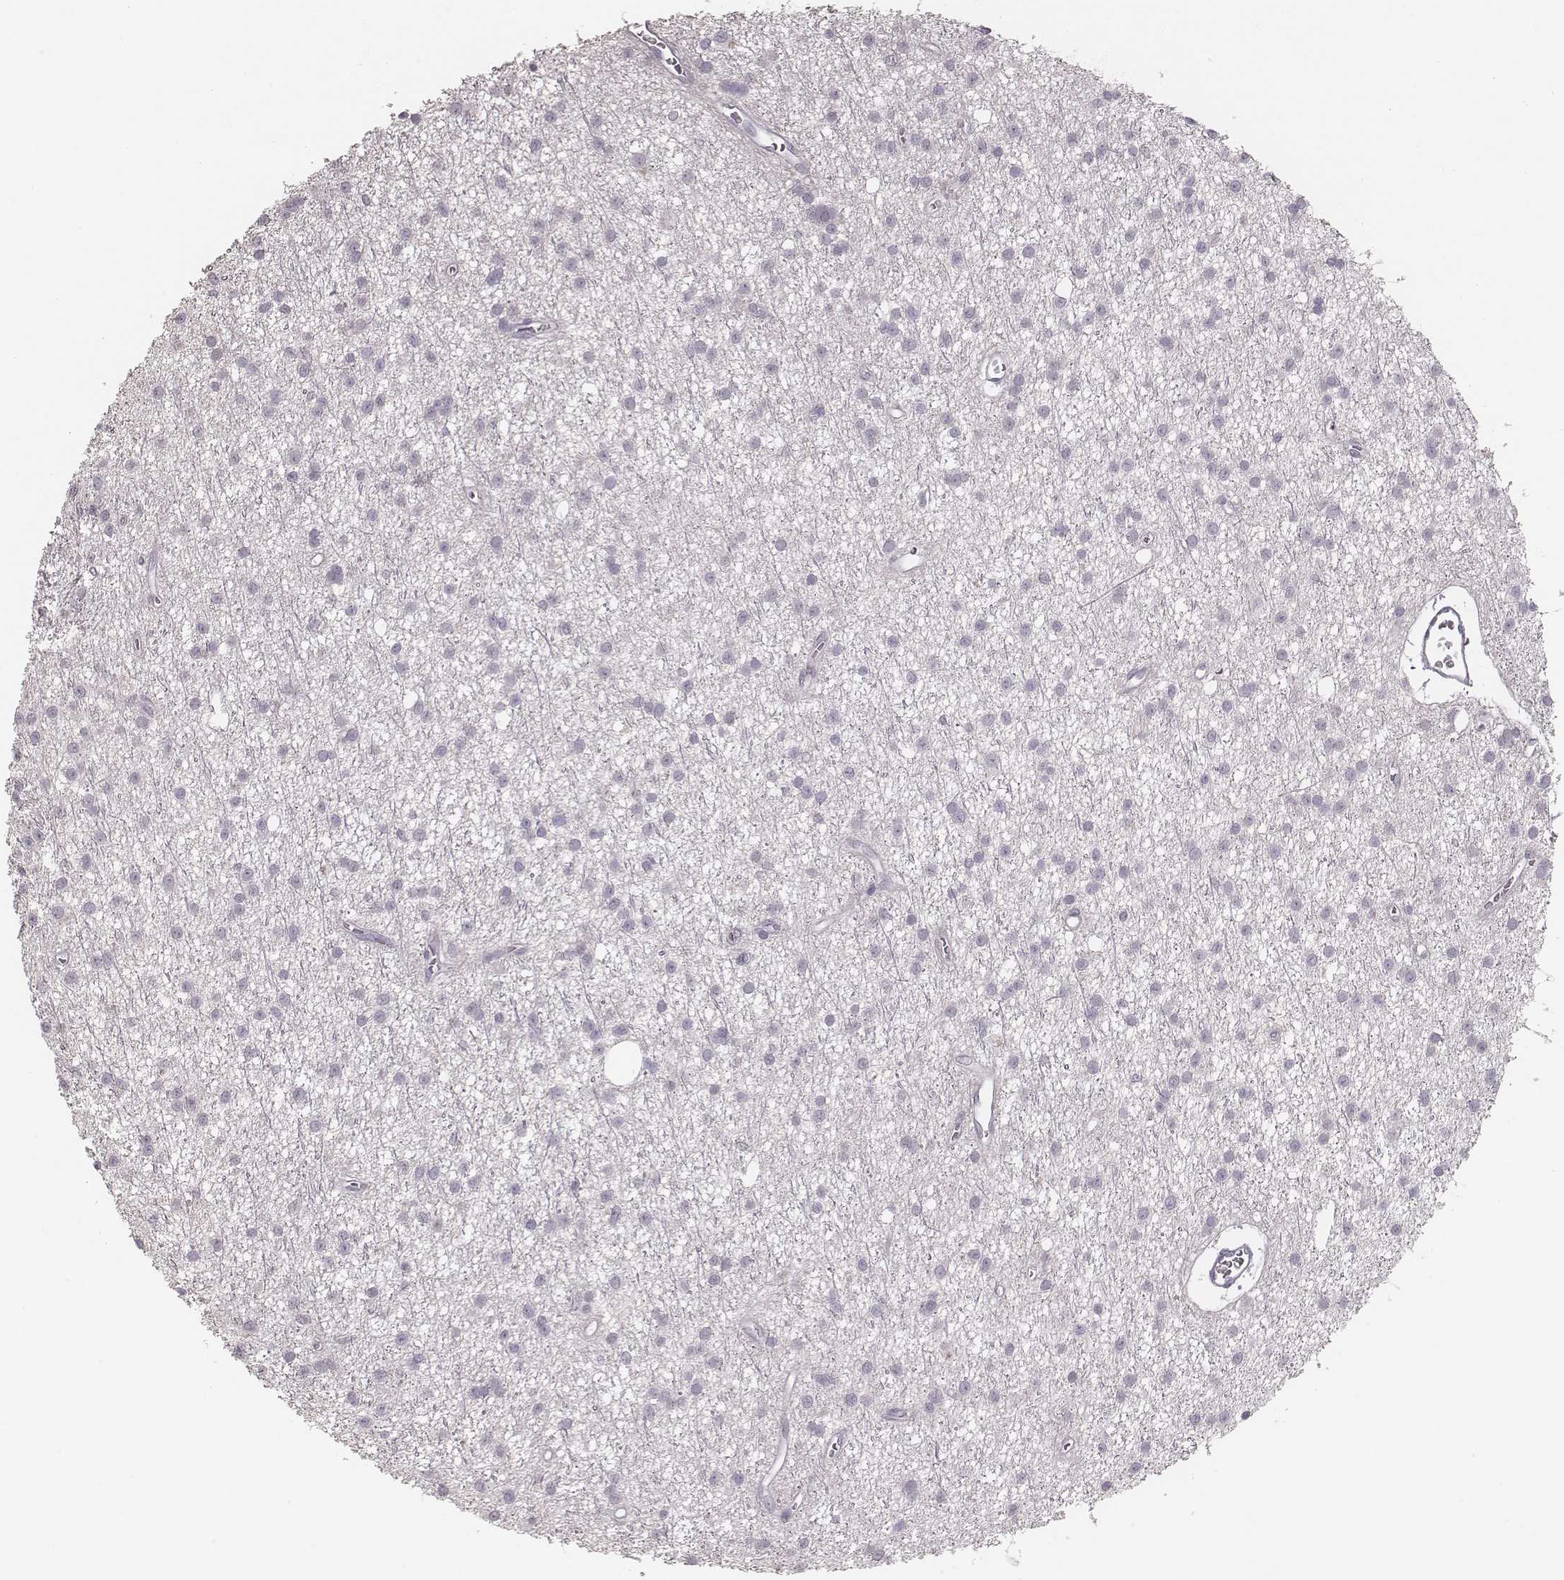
{"staining": {"intensity": "negative", "quantity": "none", "location": "none"}, "tissue": "glioma", "cell_type": "Tumor cells", "image_type": "cancer", "snomed": [{"axis": "morphology", "description": "Glioma, malignant, Low grade"}, {"axis": "topography", "description": "Brain"}], "caption": "Tumor cells show no significant staining in glioma. The staining is performed using DAB brown chromogen with nuclei counter-stained in using hematoxylin.", "gene": "CSHL1", "patient": {"sex": "male", "age": 27}}